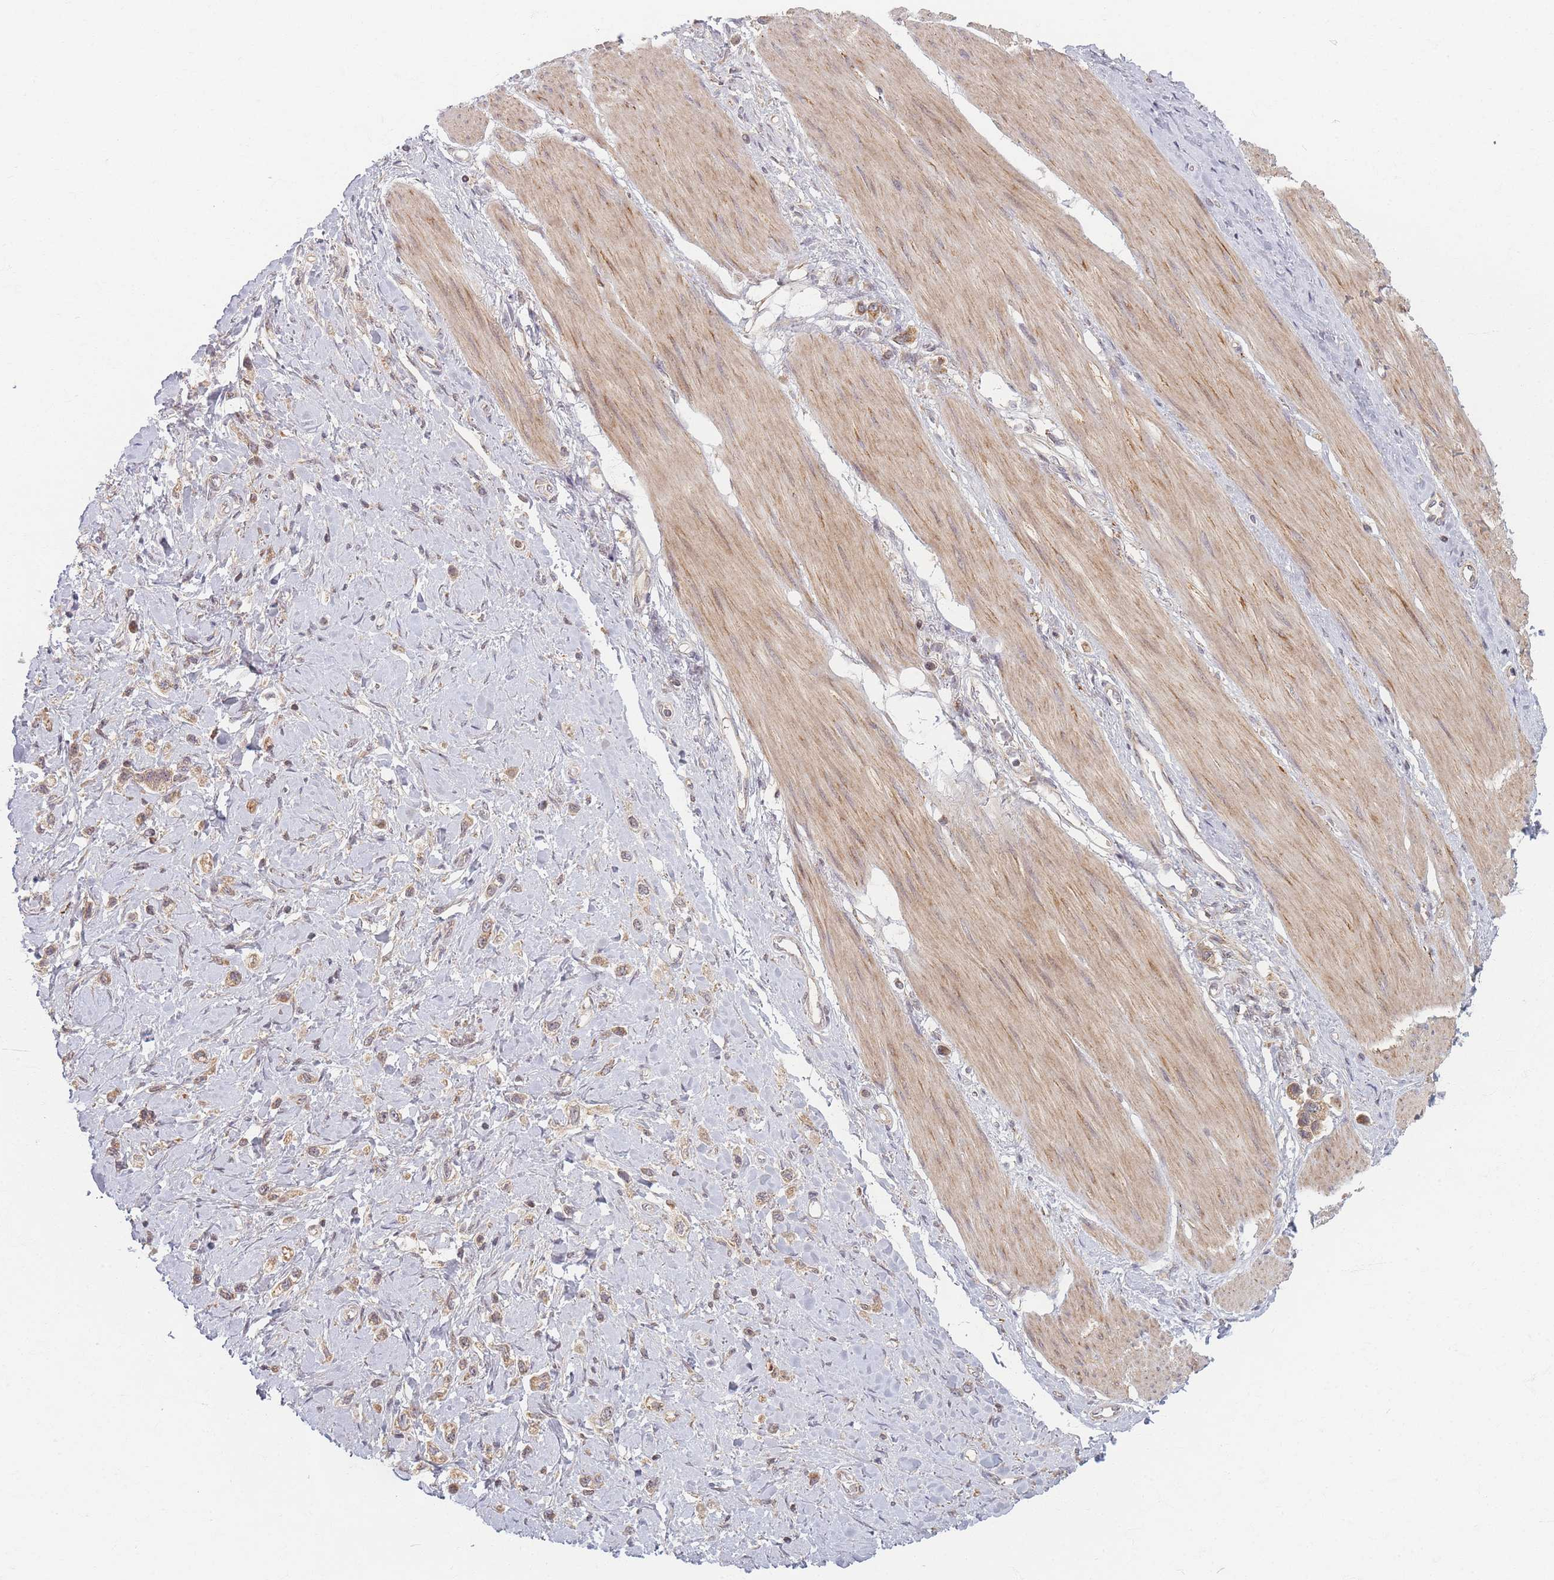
{"staining": {"intensity": "moderate", "quantity": ">75%", "location": "cytoplasmic/membranous"}, "tissue": "stomach cancer", "cell_type": "Tumor cells", "image_type": "cancer", "snomed": [{"axis": "morphology", "description": "Adenocarcinoma, NOS"}, {"axis": "topography", "description": "Stomach"}], "caption": "The immunohistochemical stain labels moderate cytoplasmic/membranous expression in tumor cells of stomach cancer (adenocarcinoma) tissue.", "gene": "RADX", "patient": {"sex": "female", "age": 65}}